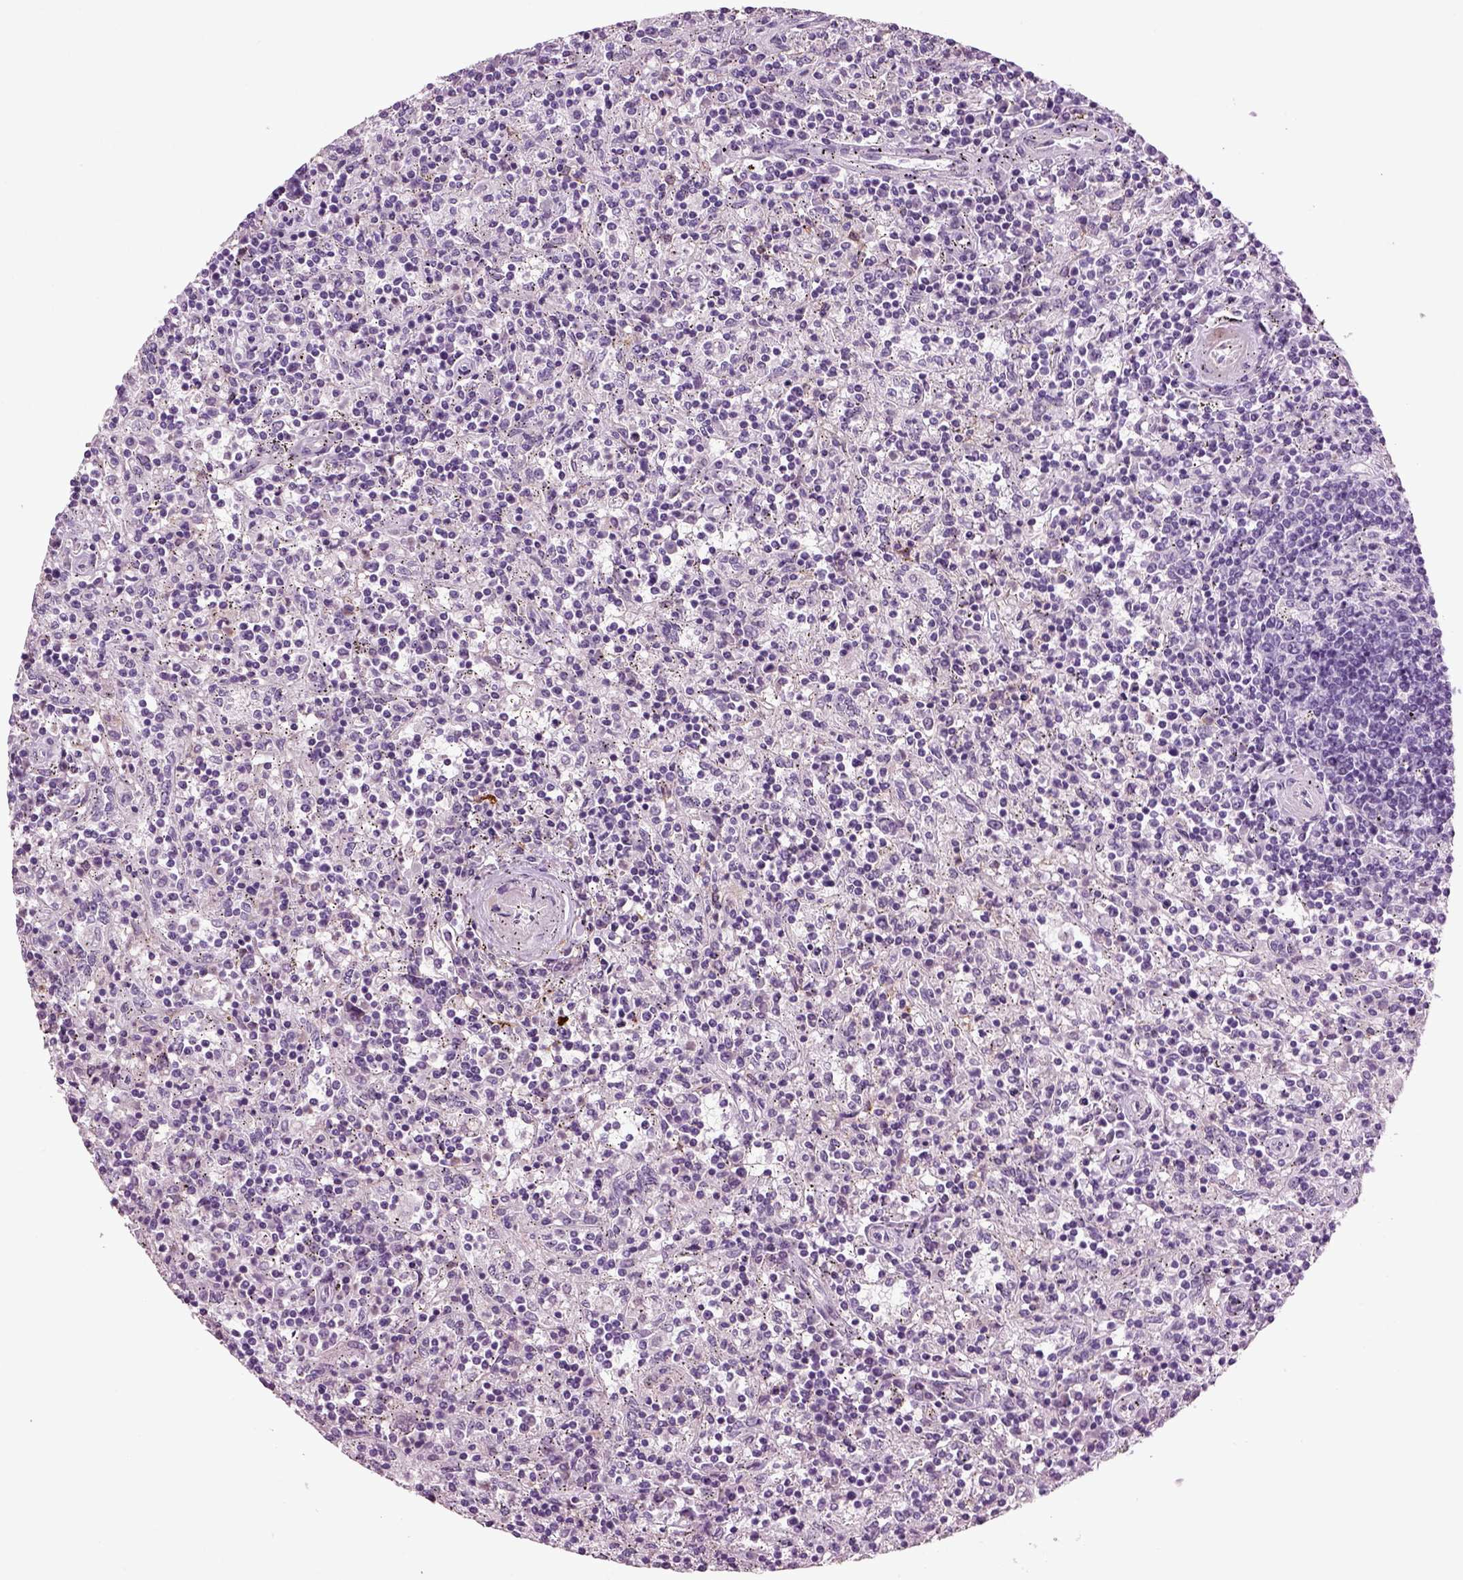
{"staining": {"intensity": "negative", "quantity": "none", "location": "none"}, "tissue": "lymphoma", "cell_type": "Tumor cells", "image_type": "cancer", "snomed": [{"axis": "morphology", "description": "Malignant lymphoma, non-Hodgkin's type, Low grade"}, {"axis": "topography", "description": "Spleen"}], "caption": "DAB (3,3'-diaminobenzidine) immunohistochemical staining of lymphoma displays no significant staining in tumor cells.", "gene": "CRABP1", "patient": {"sex": "male", "age": 62}}